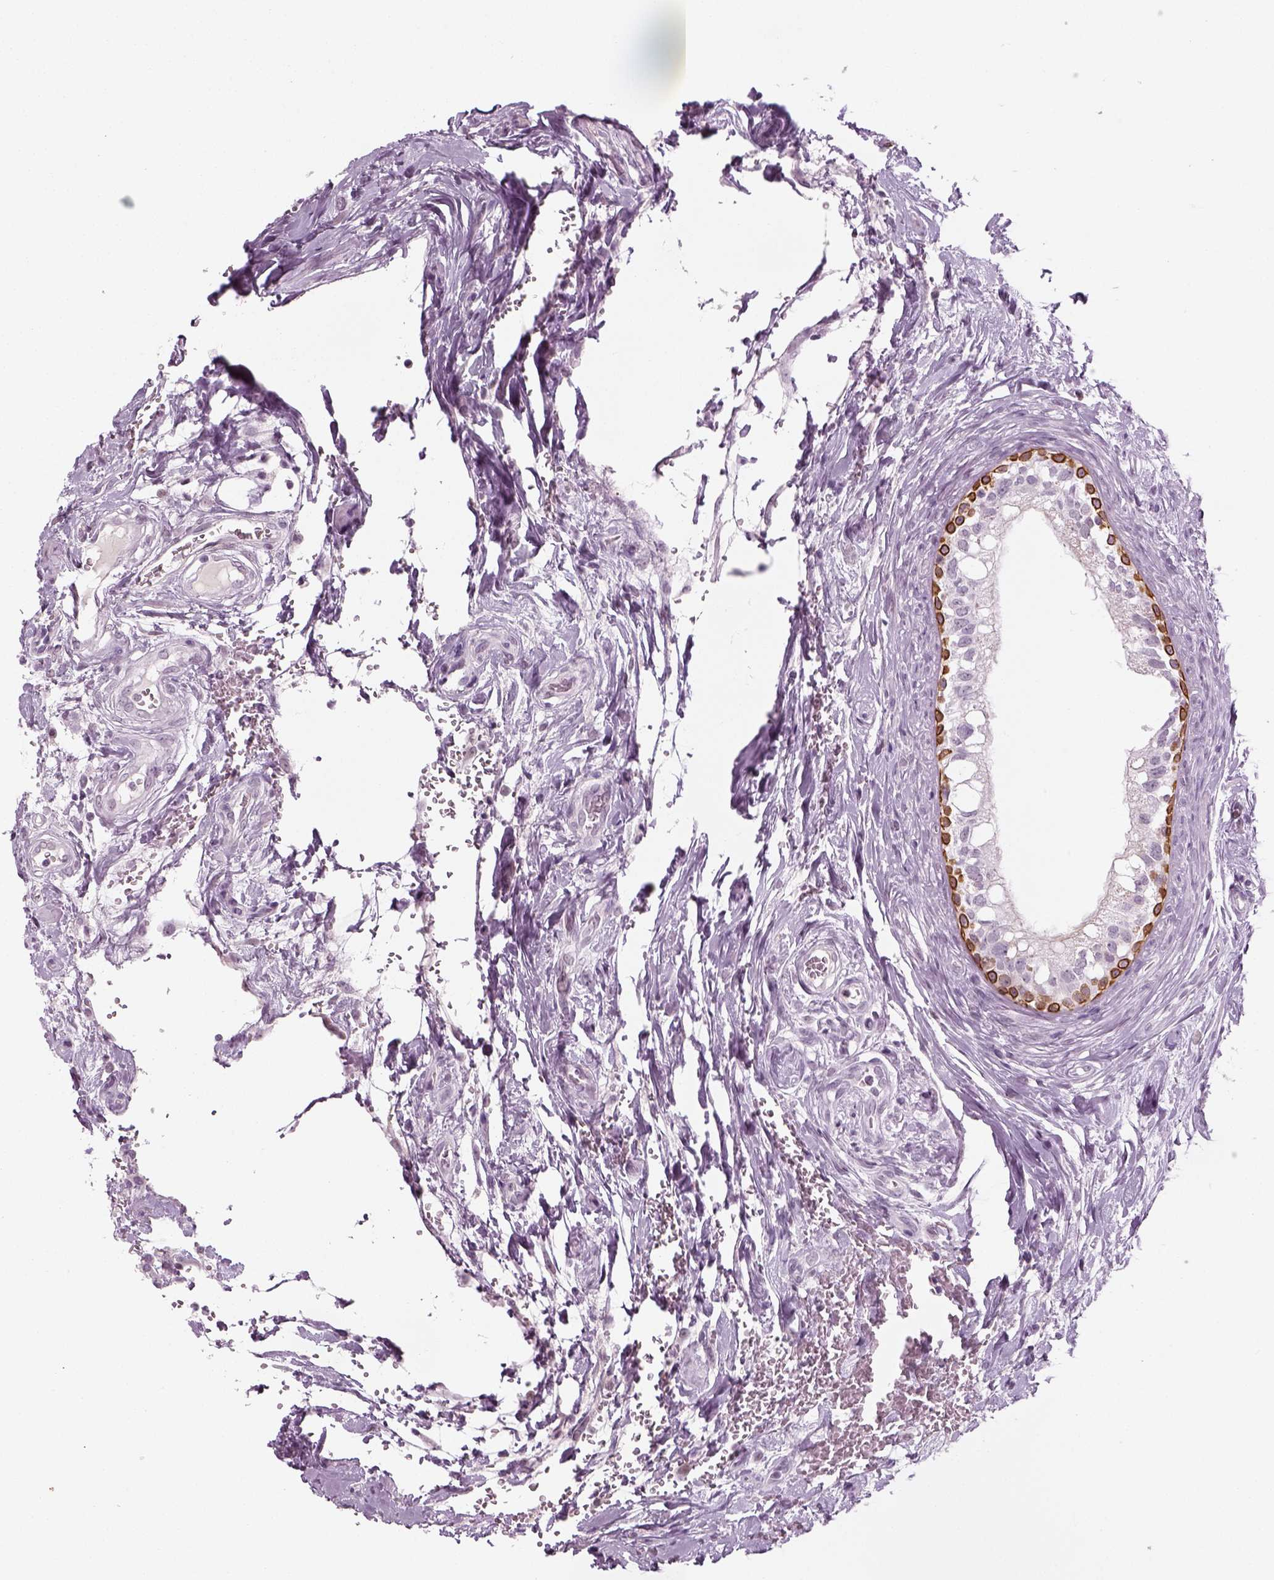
{"staining": {"intensity": "strong", "quantity": "<25%", "location": "cytoplasmic/membranous"}, "tissue": "epididymis", "cell_type": "Glandular cells", "image_type": "normal", "snomed": [{"axis": "morphology", "description": "Normal tissue, NOS"}, {"axis": "topography", "description": "Epididymis"}], "caption": "This is an image of immunohistochemistry staining of benign epididymis, which shows strong staining in the cytoplasmic/membranous of glandular cells.", "gene": "KRT75", "patient": {"sex": "male", "age": 59}}